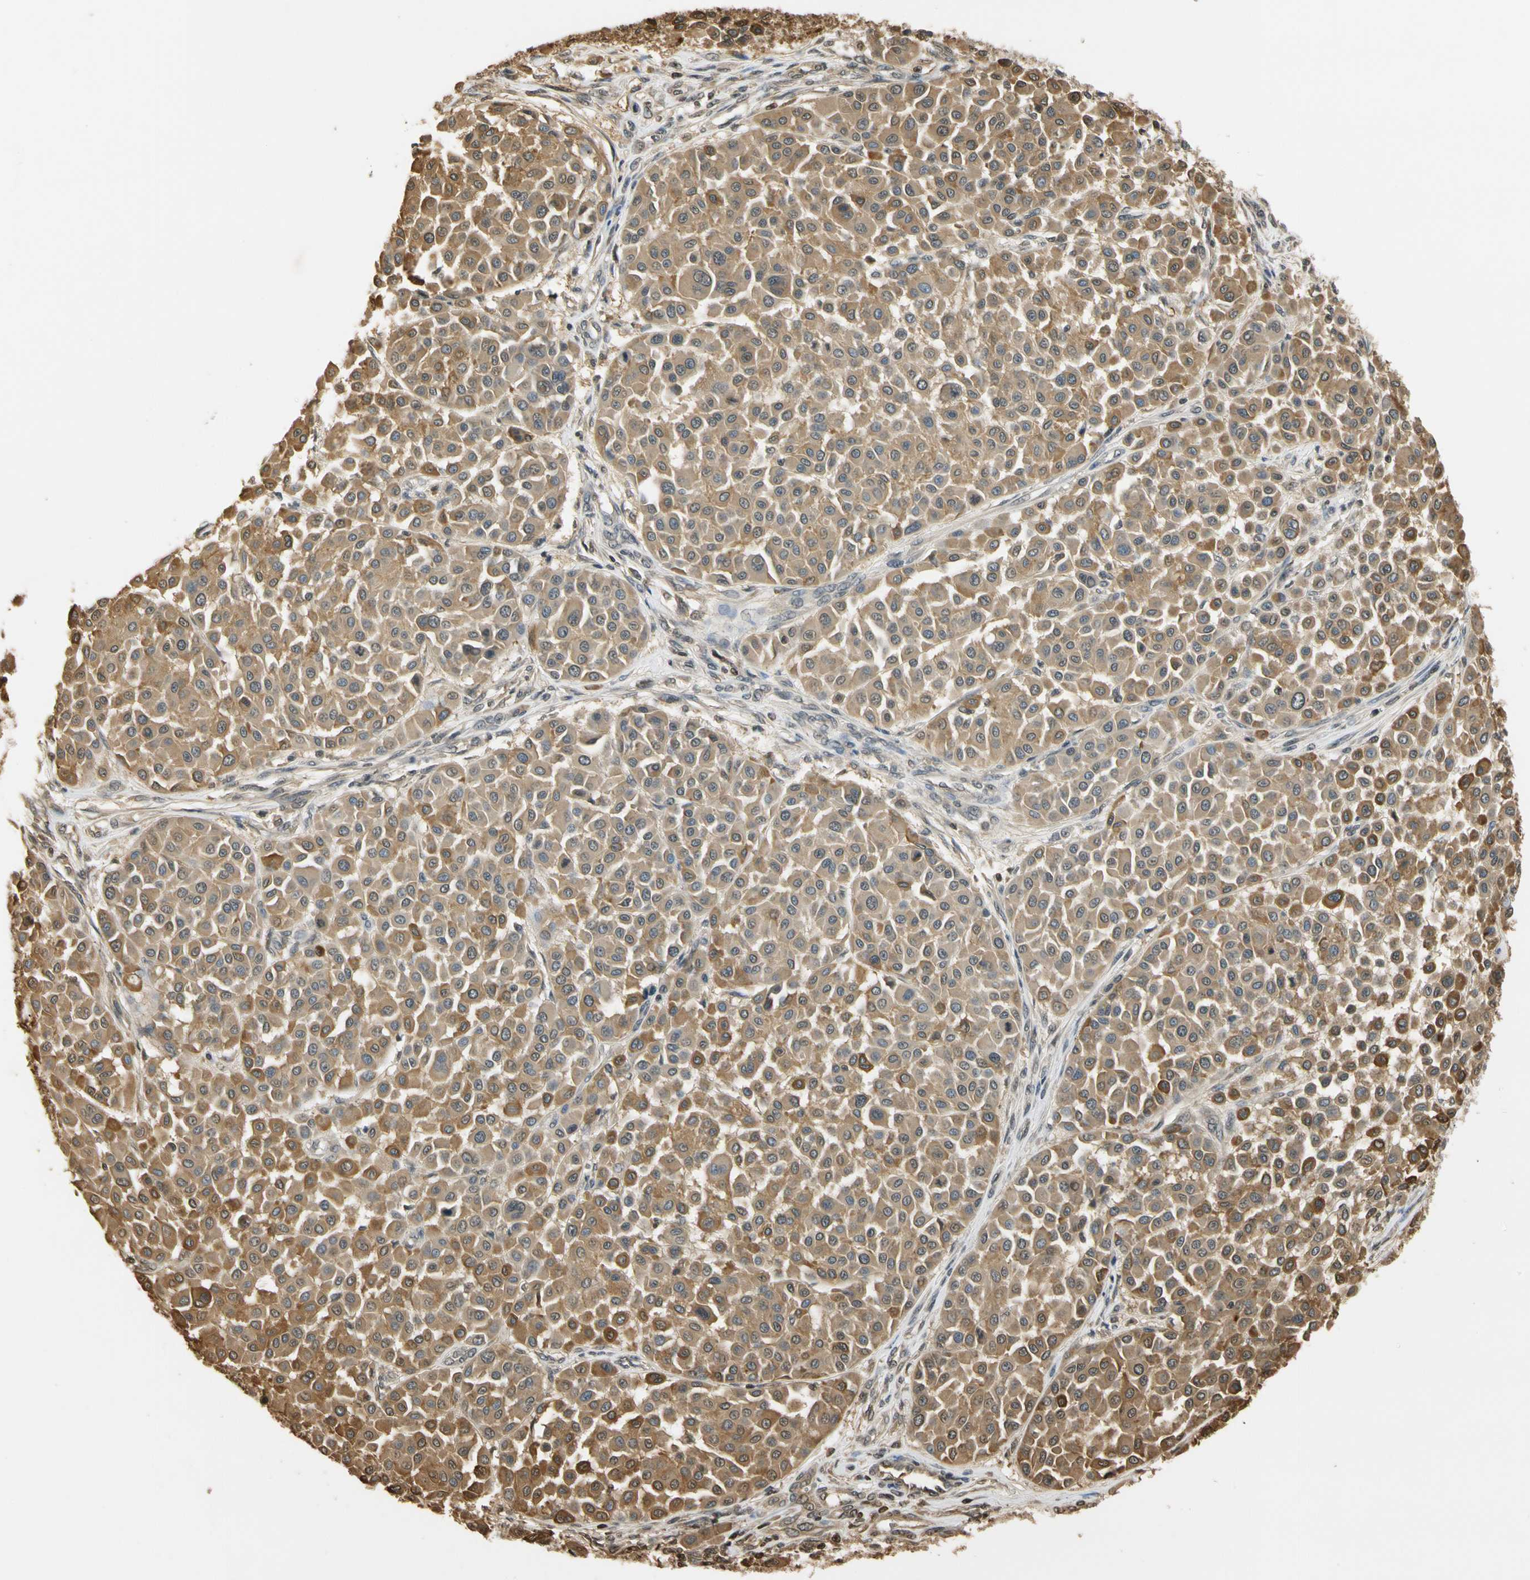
{"staining": {"intensity": "moderate", "quantity": ">75%", "location": "cytoplasmic/membranous,nuclear"}, "tissue": "melanoma", "cell_type": "Tumor cells", "image_type": "cancer", "snomed": [{"axis": "morphology", "description": "Malignant melanoma, Metastatic site"}, {"axis": "topography", "description": "Soft tissue"}], "caption": "Melanoma stained with a protein marker reveals moderate staining in tumor cells.", "gene": "SOD1", "patient": {"sex": "male", "age": 41}}